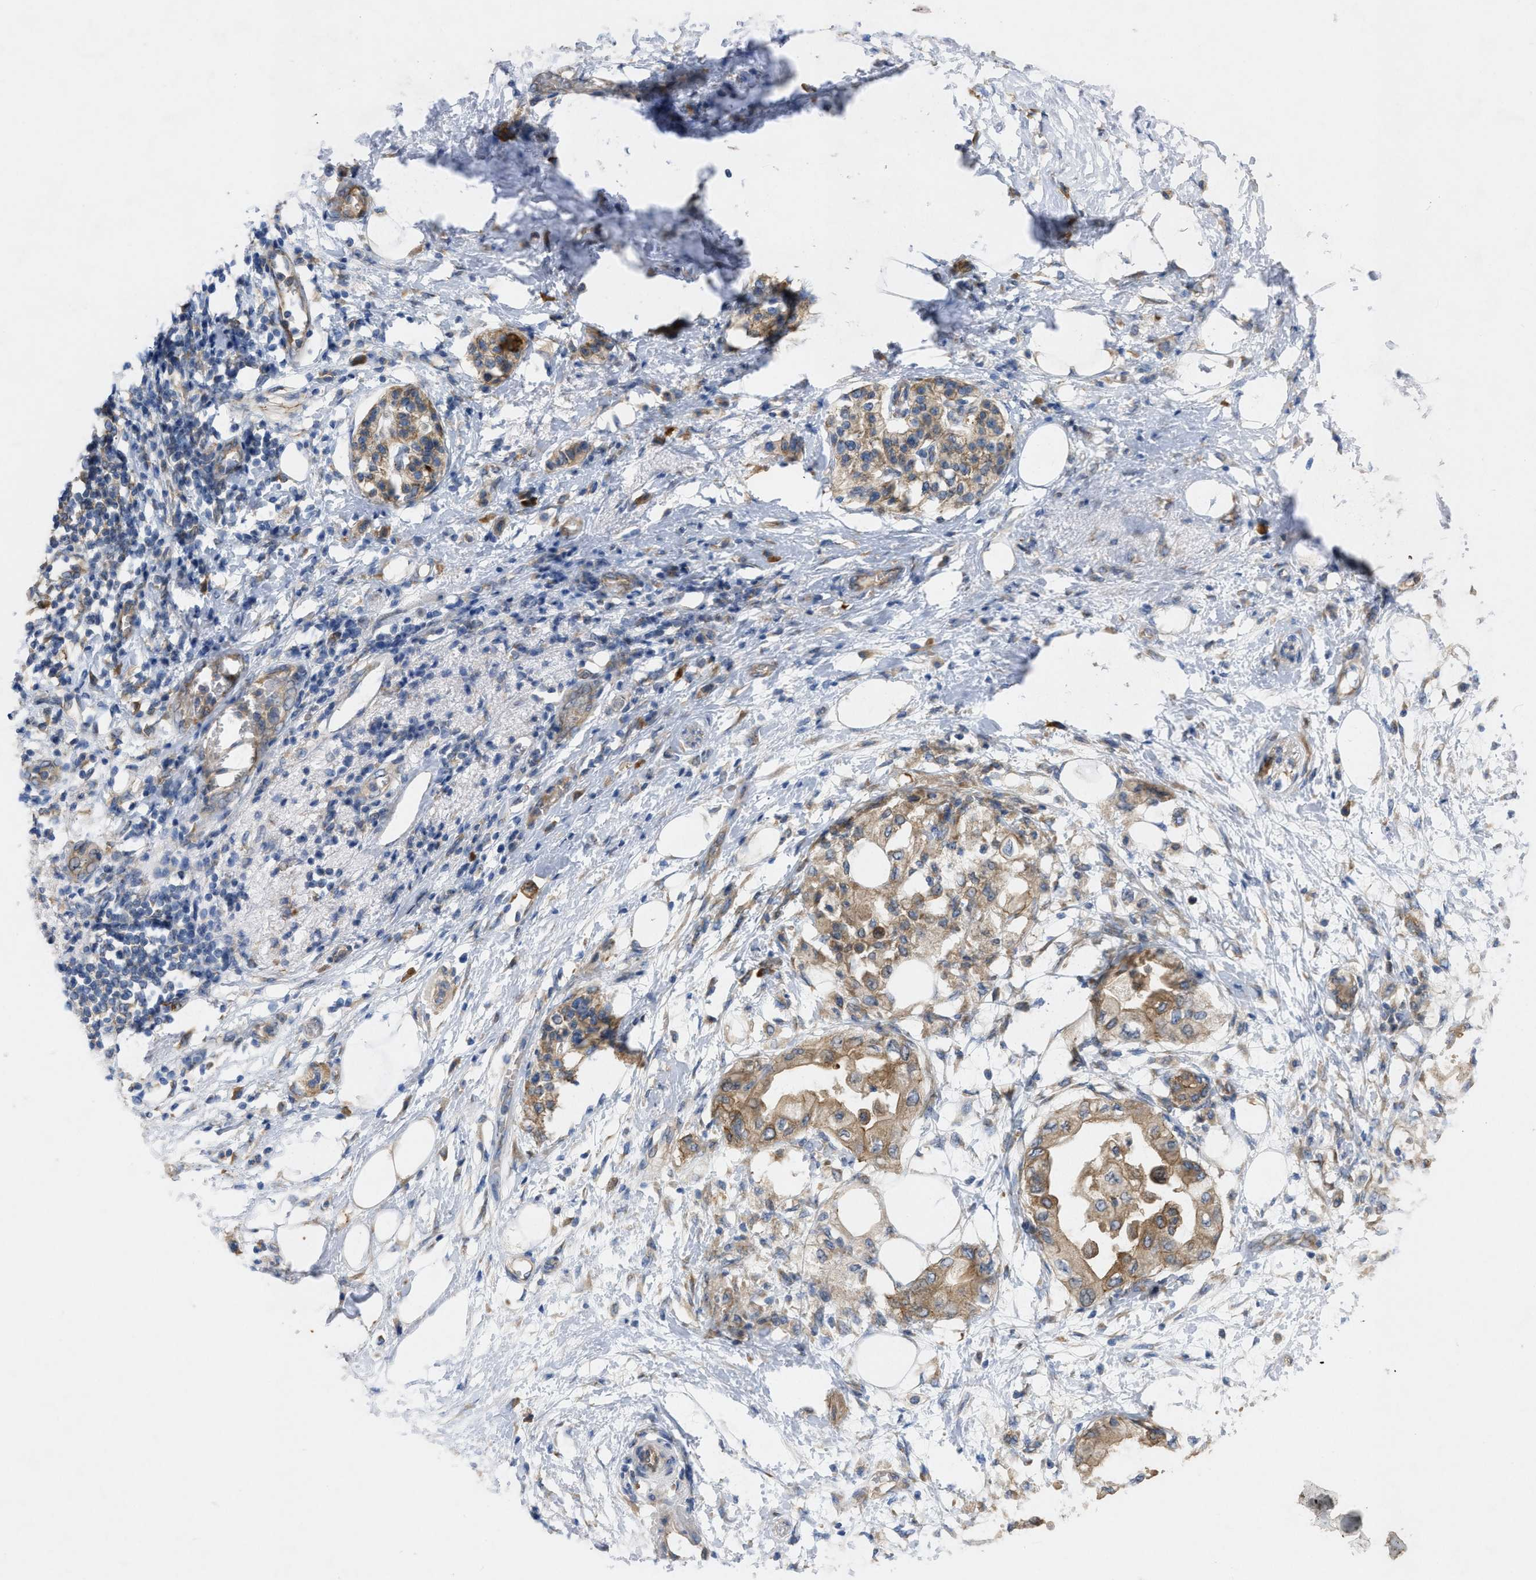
{"staining": {"intensity": "moderate", "quantity": ">75%", "location": "cytoplasmic/membranous"}, "tissue": "pancreatic cancer", "cell_type": "Tumor cells", "image_type": "cancer", "snomed": [{"axis": "morphology", "description": "Normal tissue, NOS"}, {"axis": "morphology", "description": "Adenocarcinoma, NOS"}, {"axis": "topography", "description": "Pancreas"}, {"axis": "topography", "description": "Duodenum"}], "caption": "DAB immunohistochemical staining of human pancreatic cancer demonstrates moderate cytoplasmic/membranous protein expression in approximately >75% of tumor cells.", "gene": "TMEM131", "patient": {"sex": "female", "age": 60}}